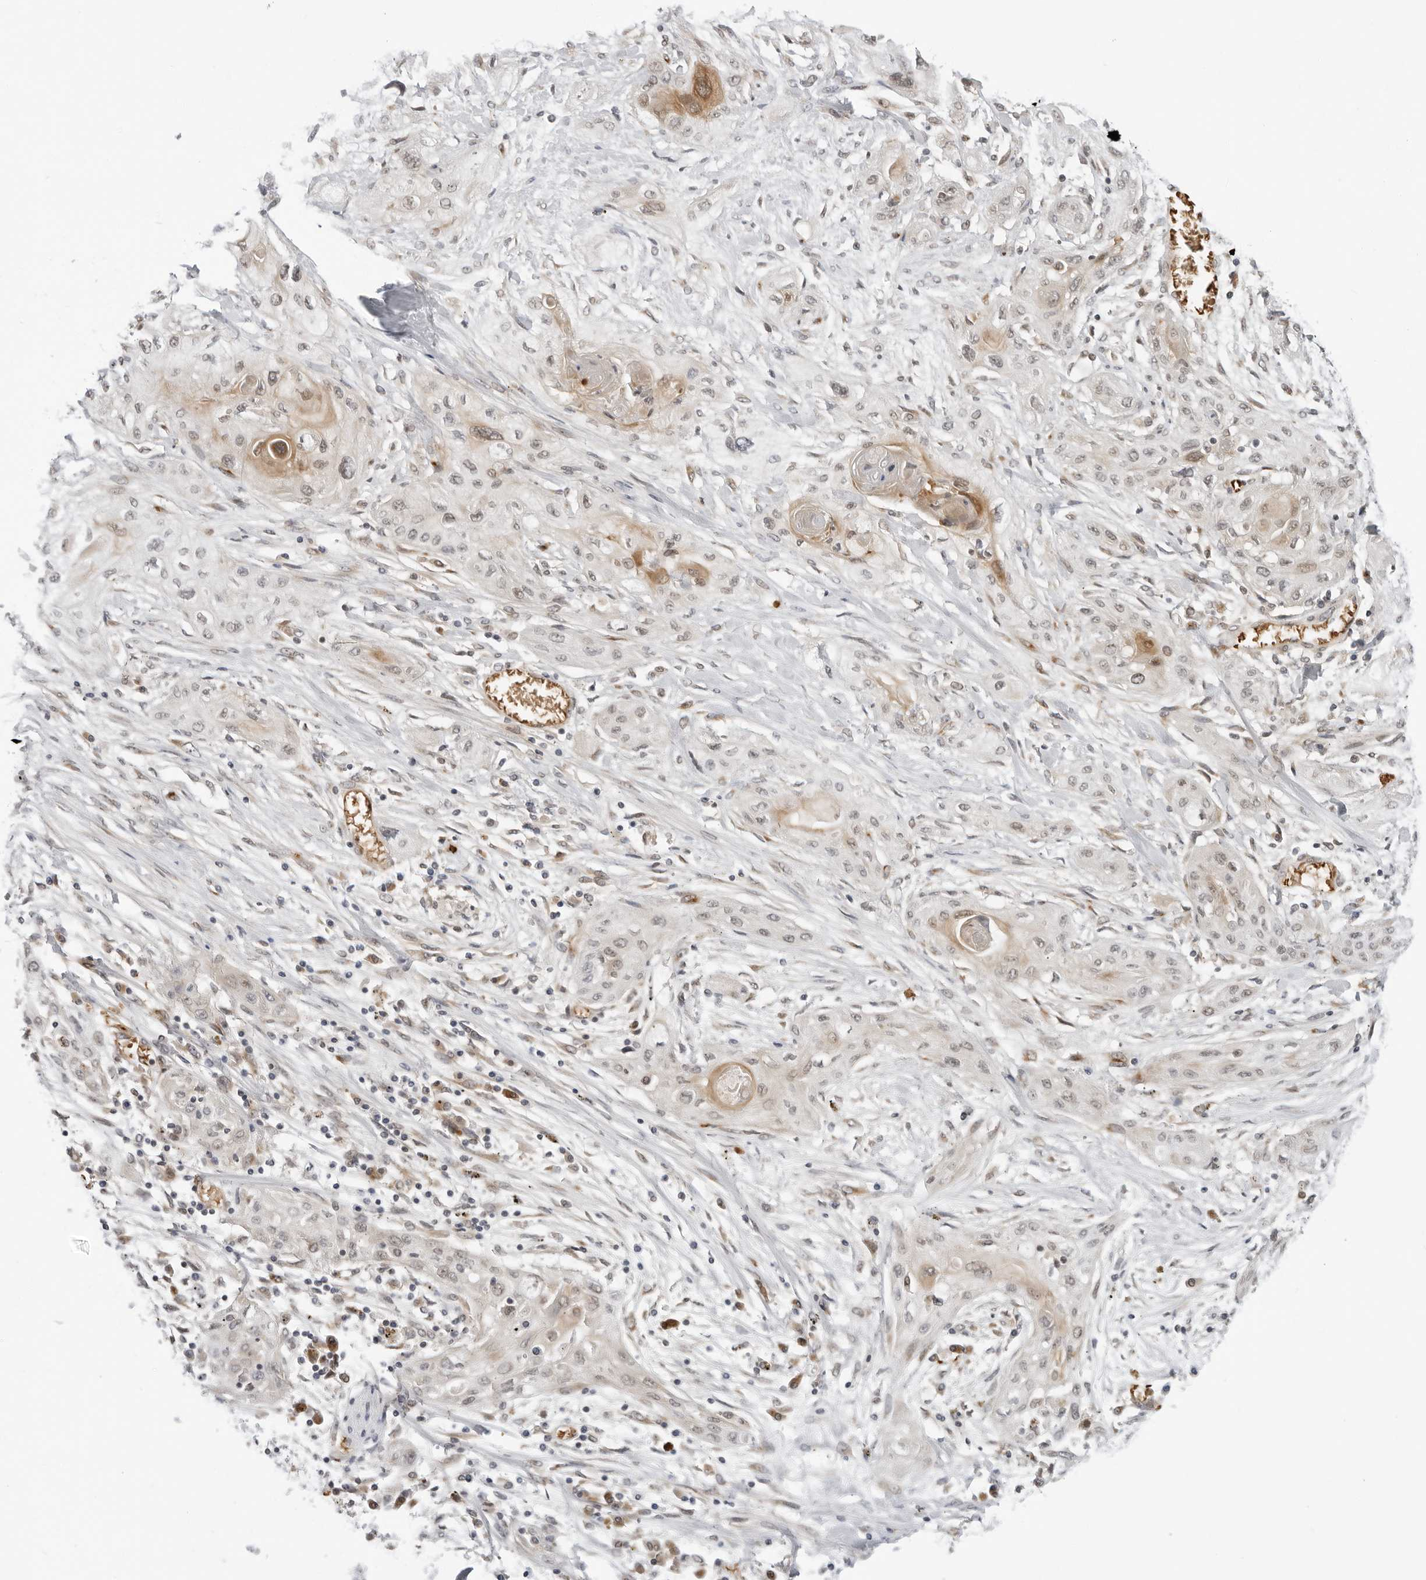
{"staining": {"intensity": "moderate", "quantity": "25%-75%", "location": "cytoplasmic/membranous"}, "tissue": "lung cancer", "cell_type": "Tumor cells", "image_type": "cancer", "snomed": [{"axis": "morphology", "description": "Squamous cell carcinoma, NOS"}, {"axis": "topography", "description": "Lung"}], "caption": "Lung squamous cell carcinoma stained with a protein marker exhibits moderate staining in tumor cells.", "gene": "SUGCT", "patient": {"sex": "female", "age": 47}}